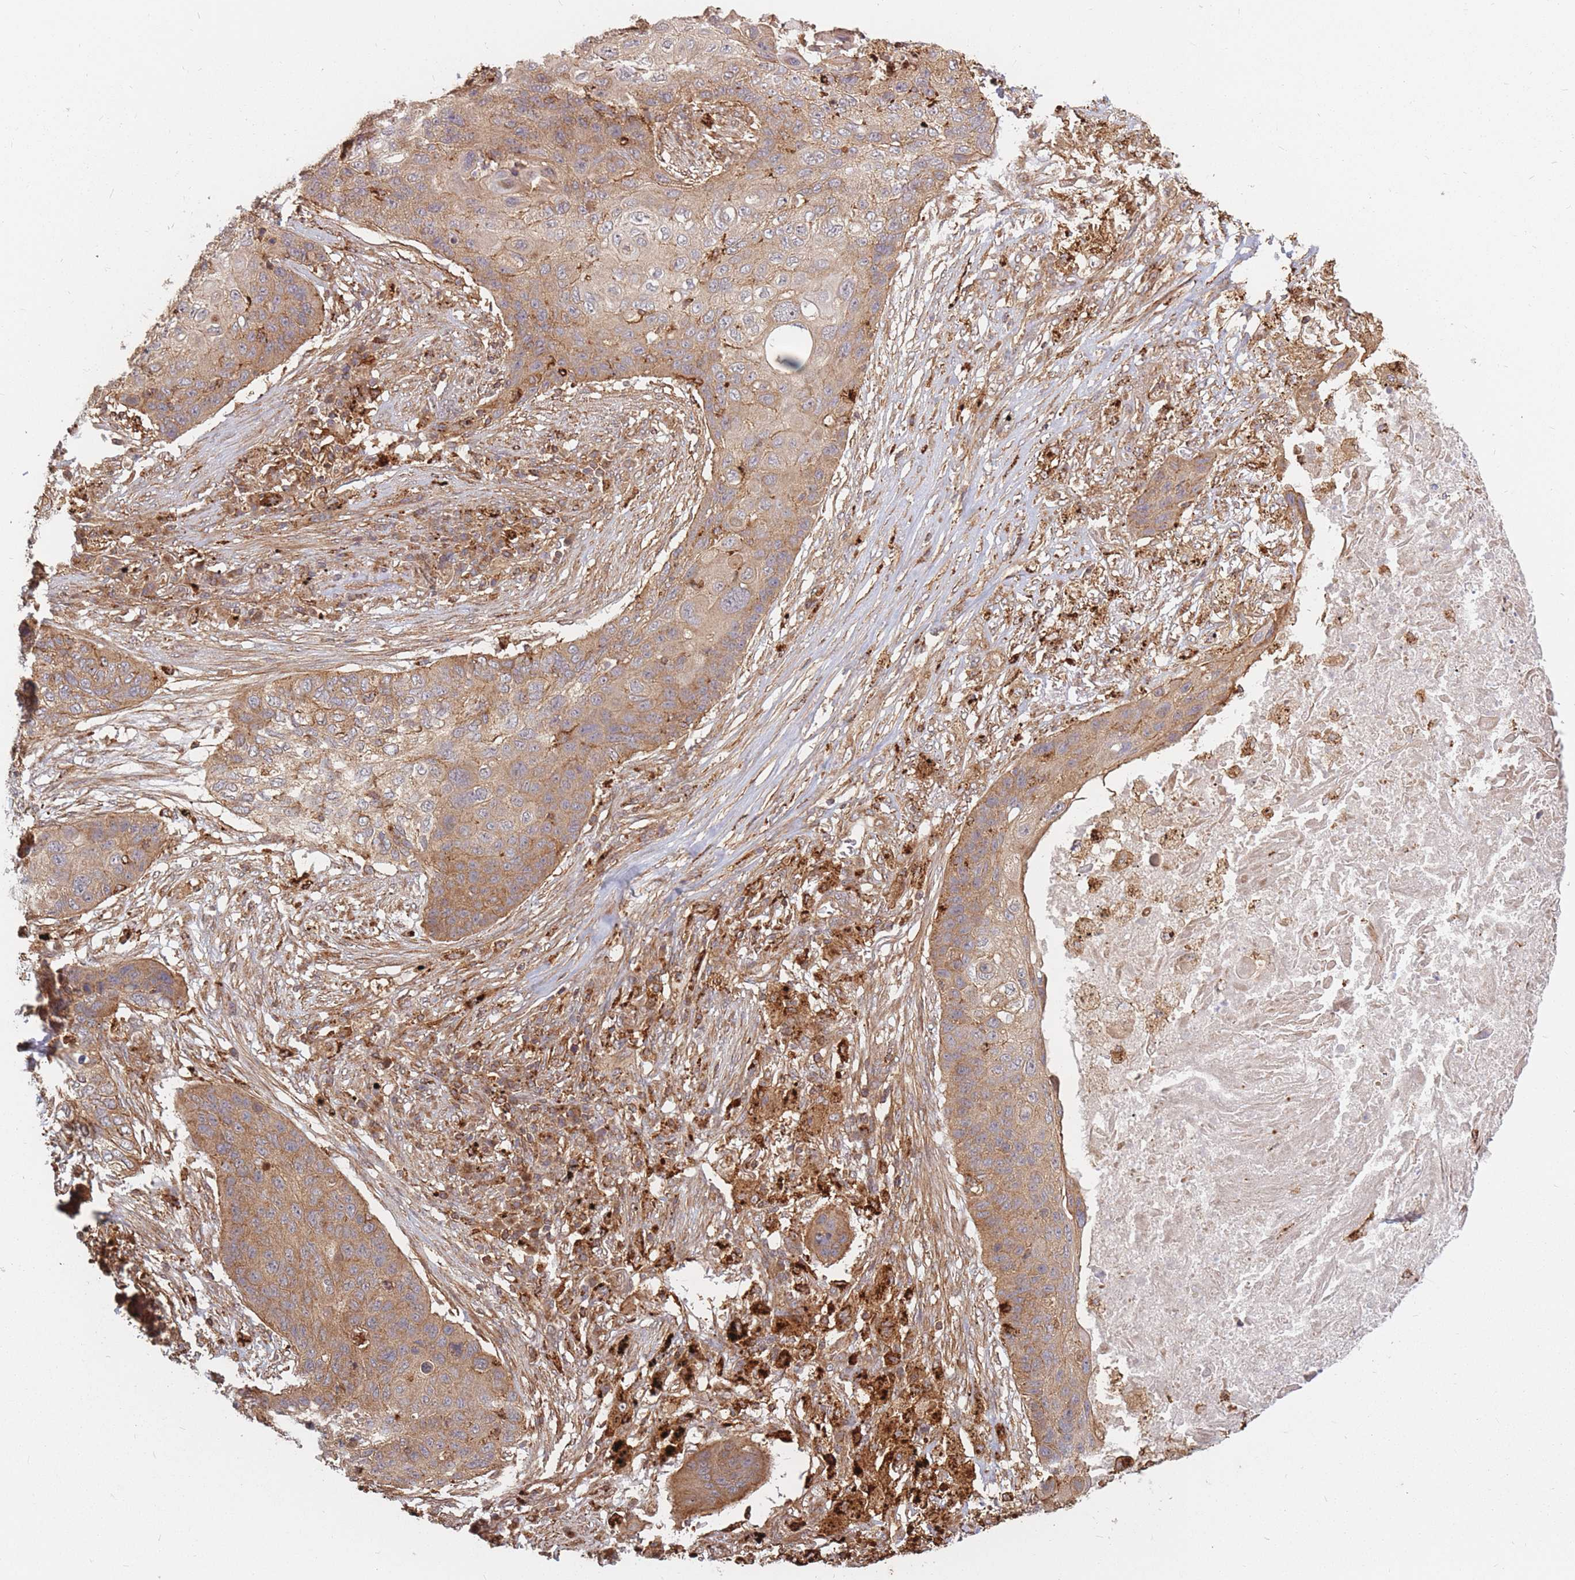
{"staining": {"intensity": "moderate", "quantity": ">75%", "location": "cytoplasmic/membranous"}, "tissue": "lung cancer", "cell_type": "Tumor cells", "image_type": "cancer", "snomed": [{"axis": "morphology", "description": "Squamous cell carcinoma, NOS"}, {"axis": "topography", "description": "Lung"}], "caption": "Lung squamous cell carcinoma stained for a protein (brown) demonstrates moderate cytoplasmic/membranous positive positivity in about >75% of tumor cells.", "gene": "RASSF2", "patient": {"sex": "female", "age": 63}}